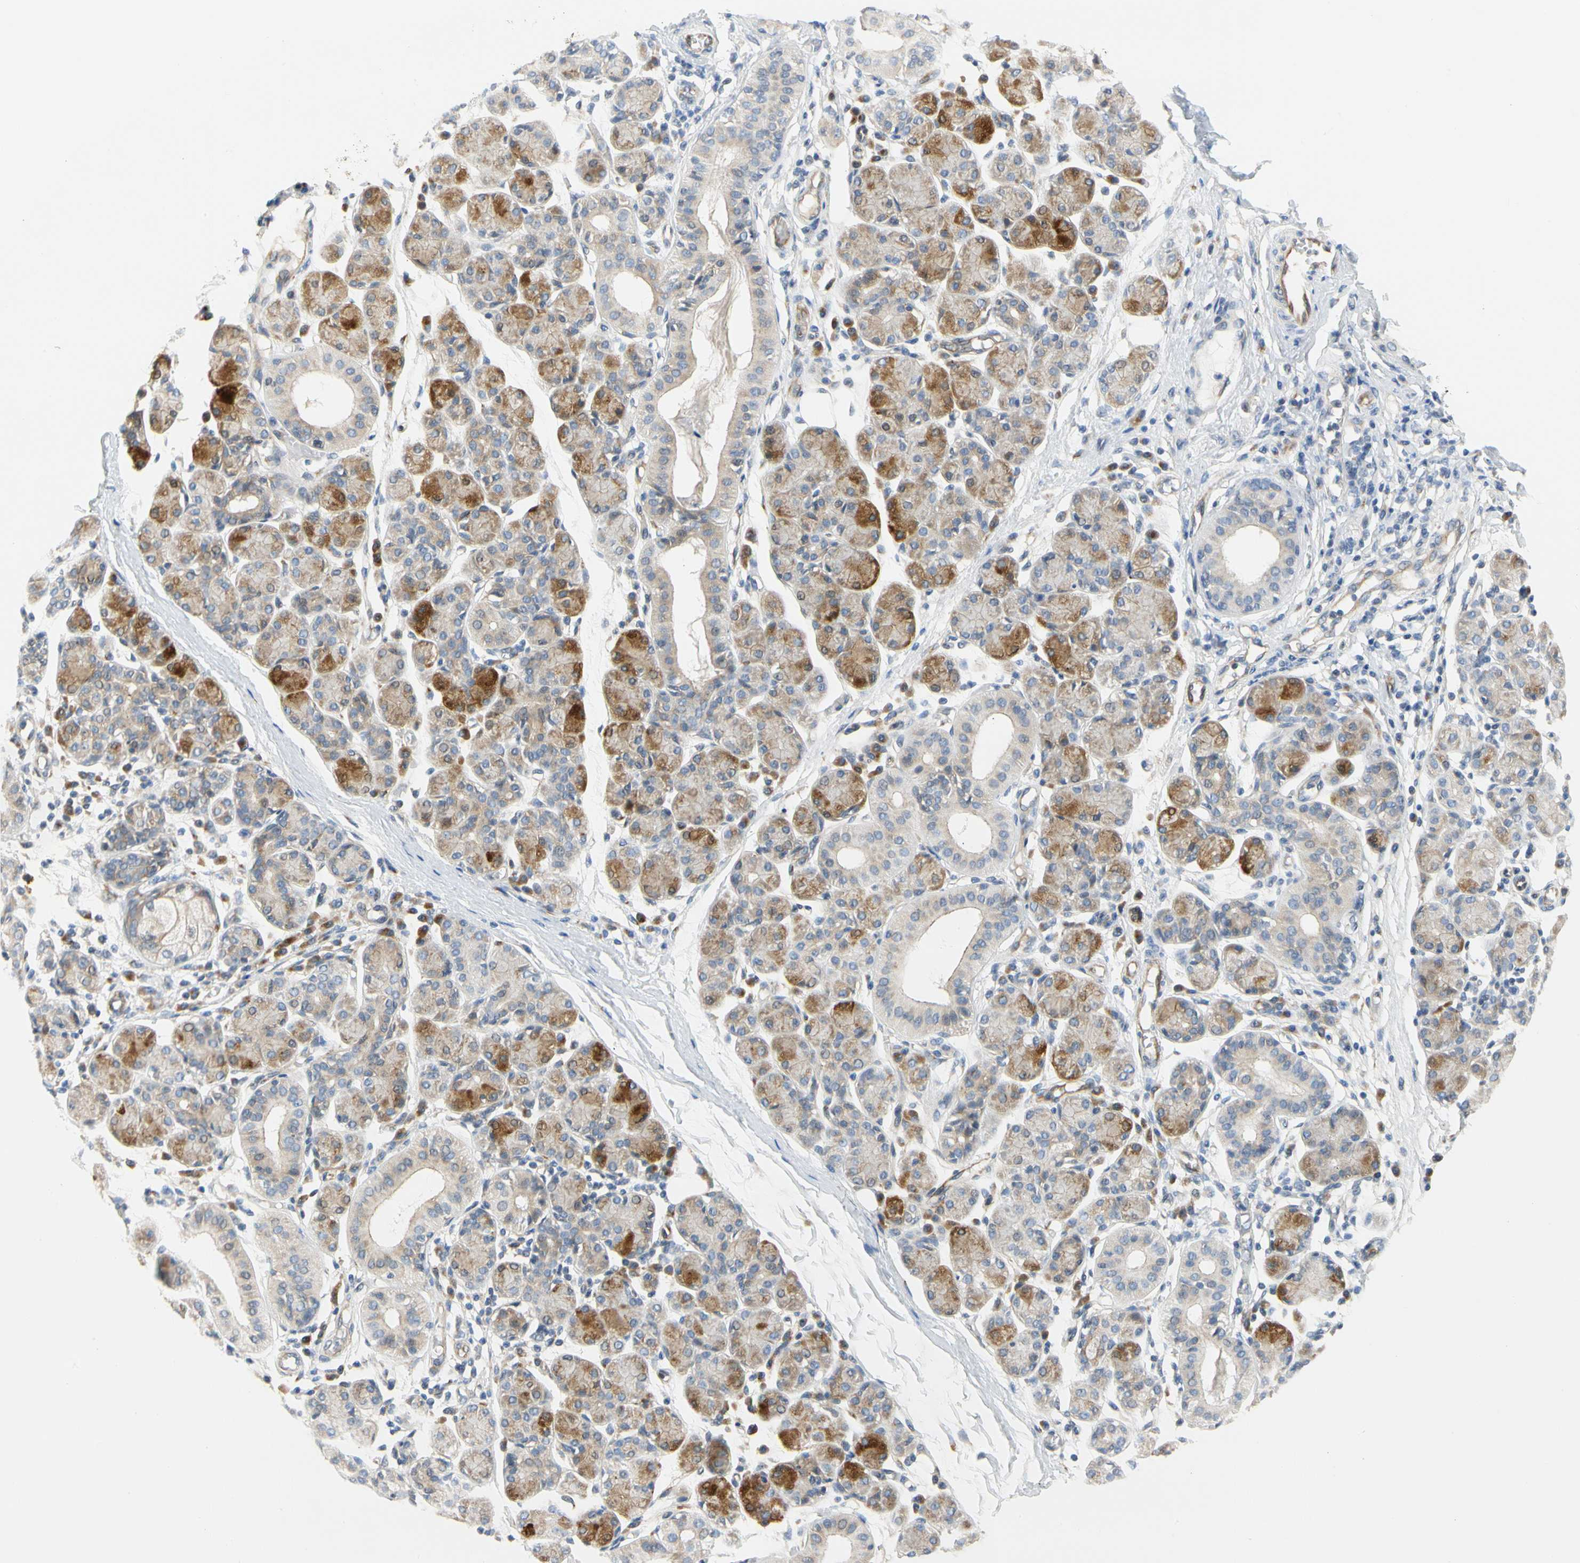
{"staining": {"intensity": "moderate", "quantity": "25%-75%", "location": "cytoplasmic/membranous"}, "tissue": "salivary gland", "cell_type": "Glandular cells", "image_type": "normal", "snomed": [{"axis": "morphology", "description": "Normal tissue, NOS"}, {"axis": "morphology", "description": "Inflammation, NOS"}, {"axis": "topography", "description": "Lymph node"}, {"axis": "topography", "description": "Salivary gland"}], "caption": "Immunohistochemistry staining of normal salivary gland, which exhibits medium levels of moderate cytoplasmic/membranous expression in approximately 25%-75% of glandular cells indicating moderate cytoplasmic/membranous protein positivity. The staining was performed using DAB (3,3'-diaminobenzidine) (brown) for protein detection and nuclei were counterstained in hematoxylin (blue).", "gene": "ZNF236", "patient": {"sex": "male", "age": 3}}